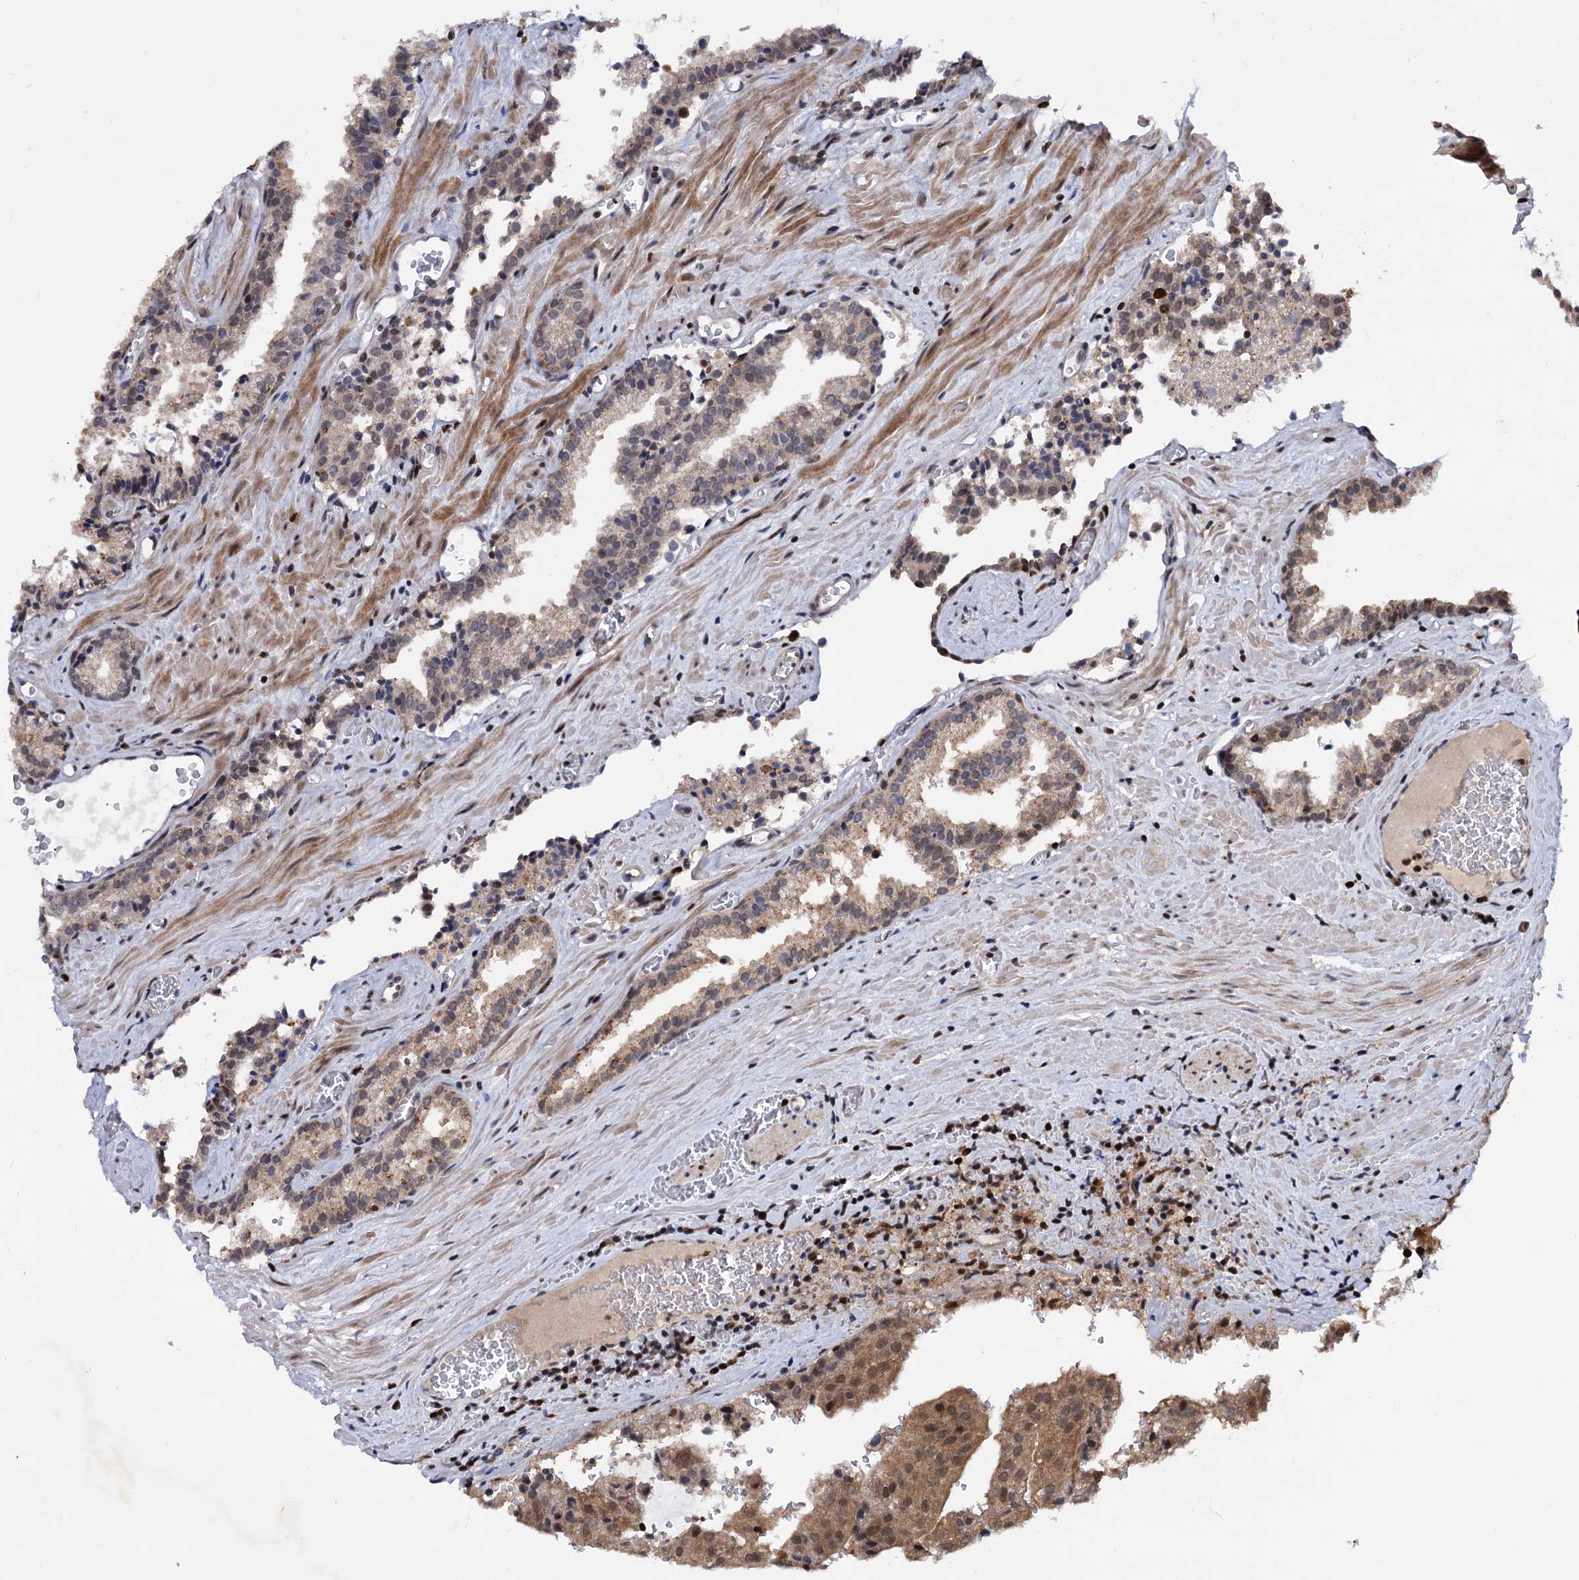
{"staining": {"intensity": "moderate", "quantity": "25%-75%", "location": "cytoplasmic/membranous,nuclear"}, "tissue": "prostate cancer", "cell_type": "Tumor cells", "image_type": "cancer", "snomed": [{"axis": "morphology", "description": "Adenocarcinoma, High grade"}, {"axis": "topography", "description": "Prostate"}], "caption": "Prostate high-grade adenocarcinoma stained for a protein reveals moderate cytoplasmic/membranous and nuclear positivity in tumor cells.", "gene": "RNASEH2B", "patient": {"sex": "male", "age": 68}}